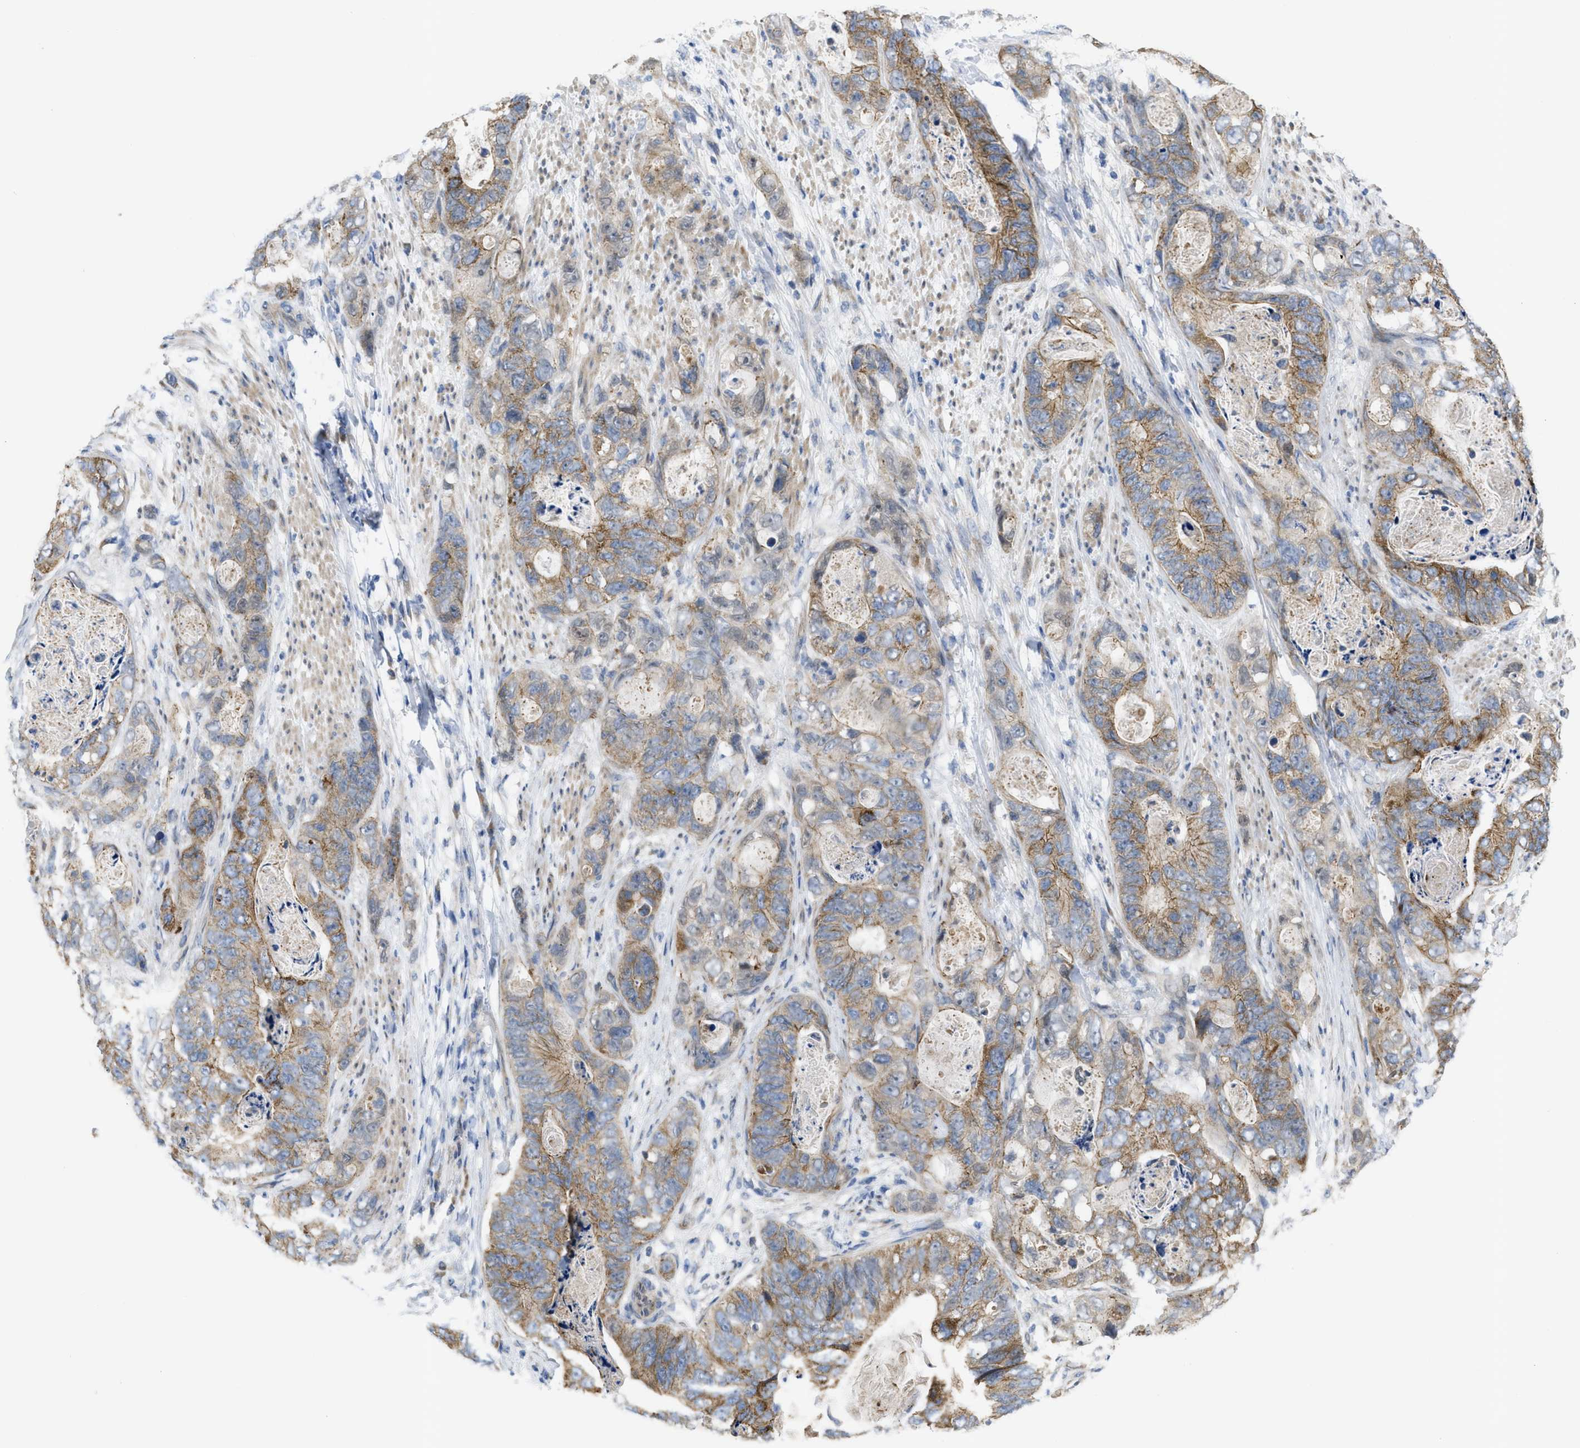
{"staining": {"intensity": "weak", "quantity": "25%-75%", "location": "cytoplasmic/membranous"}, "tissue": "stomach cancer", "cell_type": "Tumor cells", "image_type": "cancer", "snomed": [{"axis": "morphology", "description": "Adenocarcinoma, NOS"}, {"axis": "topography", "description": "Stomach"}], "caption": "Stomach adenocarcinoma was stained to show a protein in brown. There is low levels of weak cytoplasmic/membranous expression in about 25%-75% of tumor cells.", "gene": "CDPF1", "patient": {"sex": "female", "age": 89}}